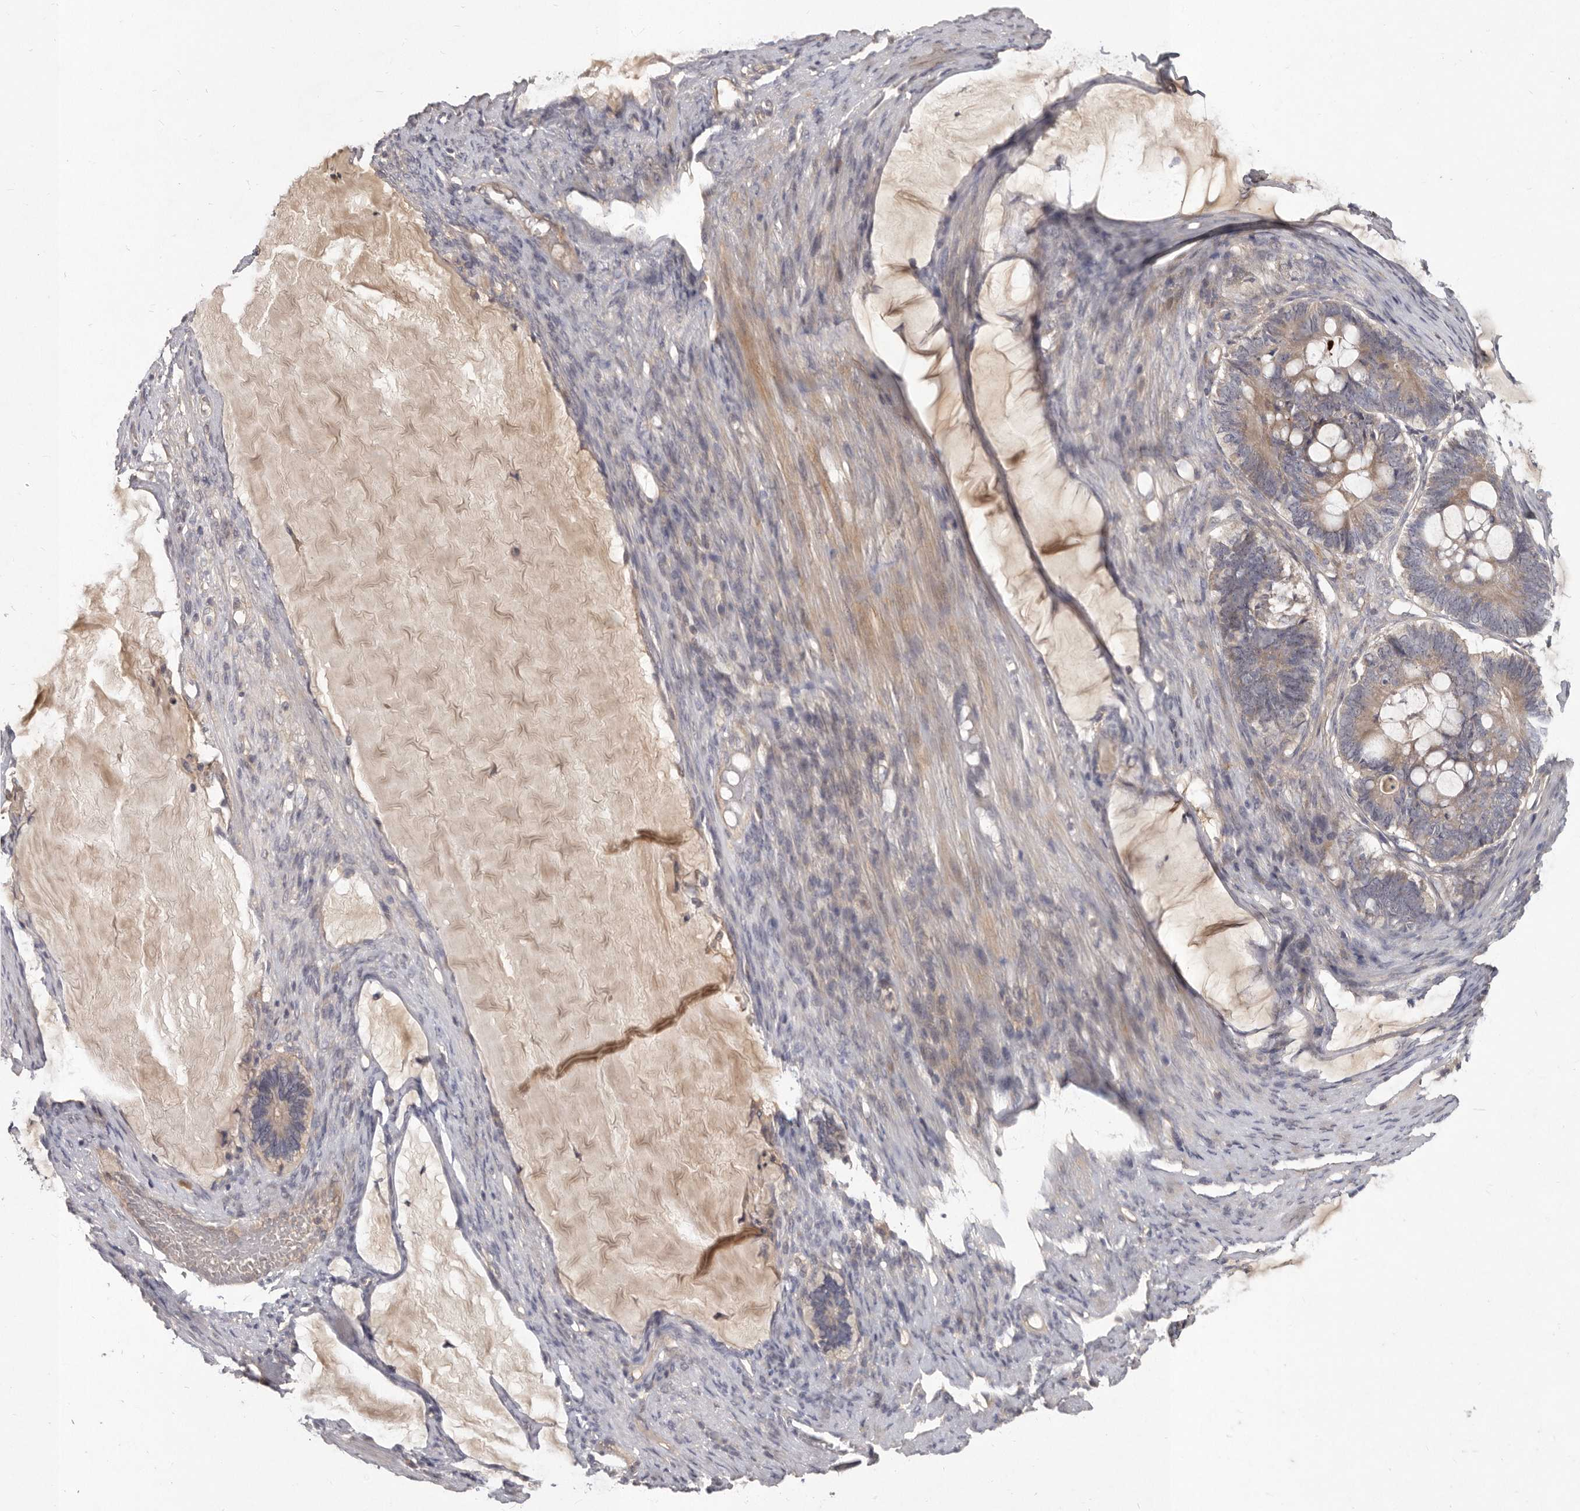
{"staining": {"intensity": "weak", "quantity": "<25%", "location": "cytoplasmic/membranous"}, "tissue": "ovarian cancer", "cell_type": "Tumor cells", "image_type": "cancer", "snomed": [{"axis": "morphology", "description": "Cystadenocarcinoma, mucinous, NOS"}, {"axis": "topography", "description": "Ovary"}], "caption": "DAB (3,3'-diaminobenzidine) immunohistochemical staining of human ovarian cancer reveals no significant positivity in tumor cells.", "gene": "SLC22A1", "patient": {"sex": "female", "age": 61}}